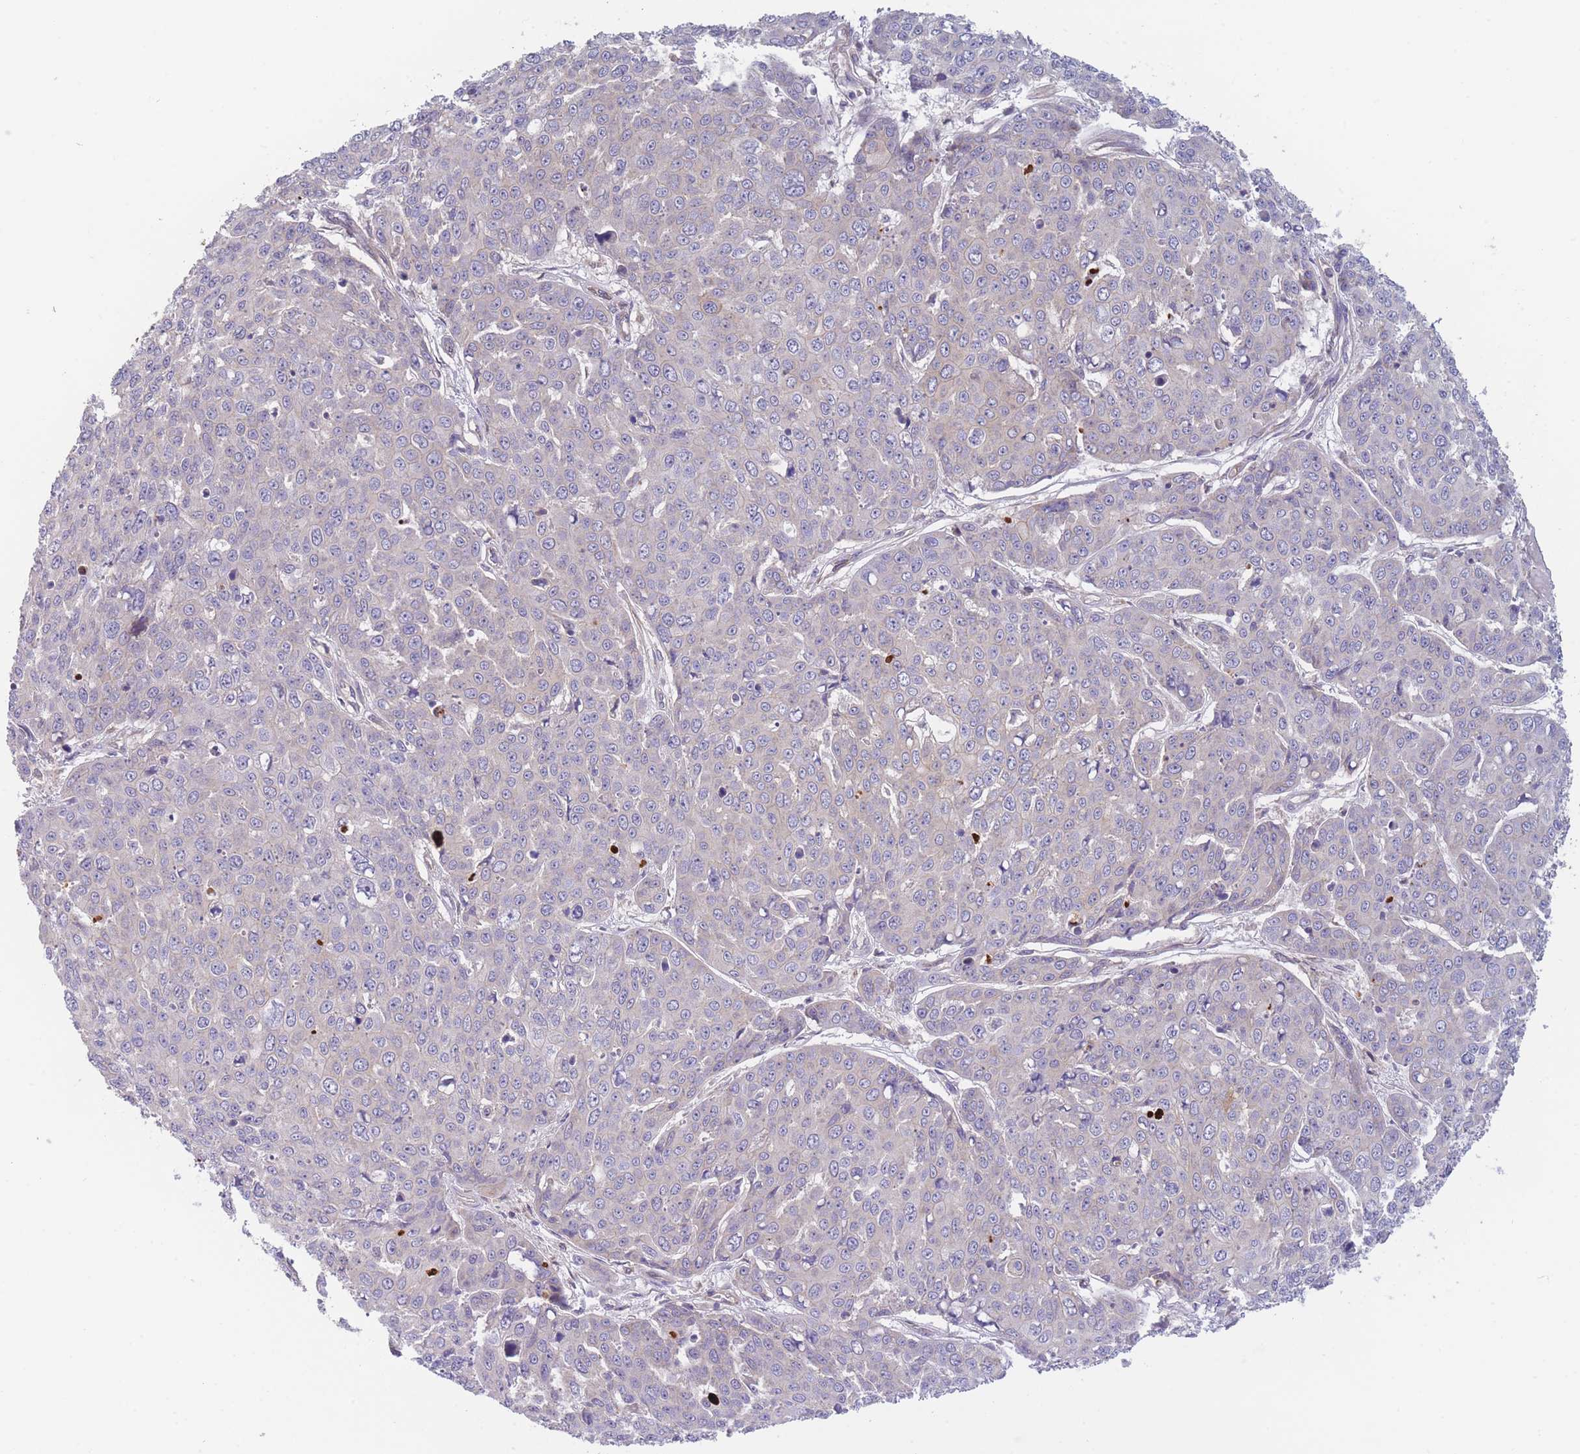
{"staining": {"intensity": "weak", "quantity": "<25%", "location": "cytoplasmic/membranous"}, "tissue": "skin cancer", "cell_type": "Tumor cells", "image_type": "cancer", "snomed": [{"axis": "morphology", "description": "Squamous cell carcinoma, NOS"}, {"axis": "topography", "description": "Skin"}], "caption": "The IHC micrograph has no significant positivity in tumor cells of skin cancer (squamous cell carcinoma) tissue.", "gene": "WDR93", "patient": {"sex": "male", "age": 71}}